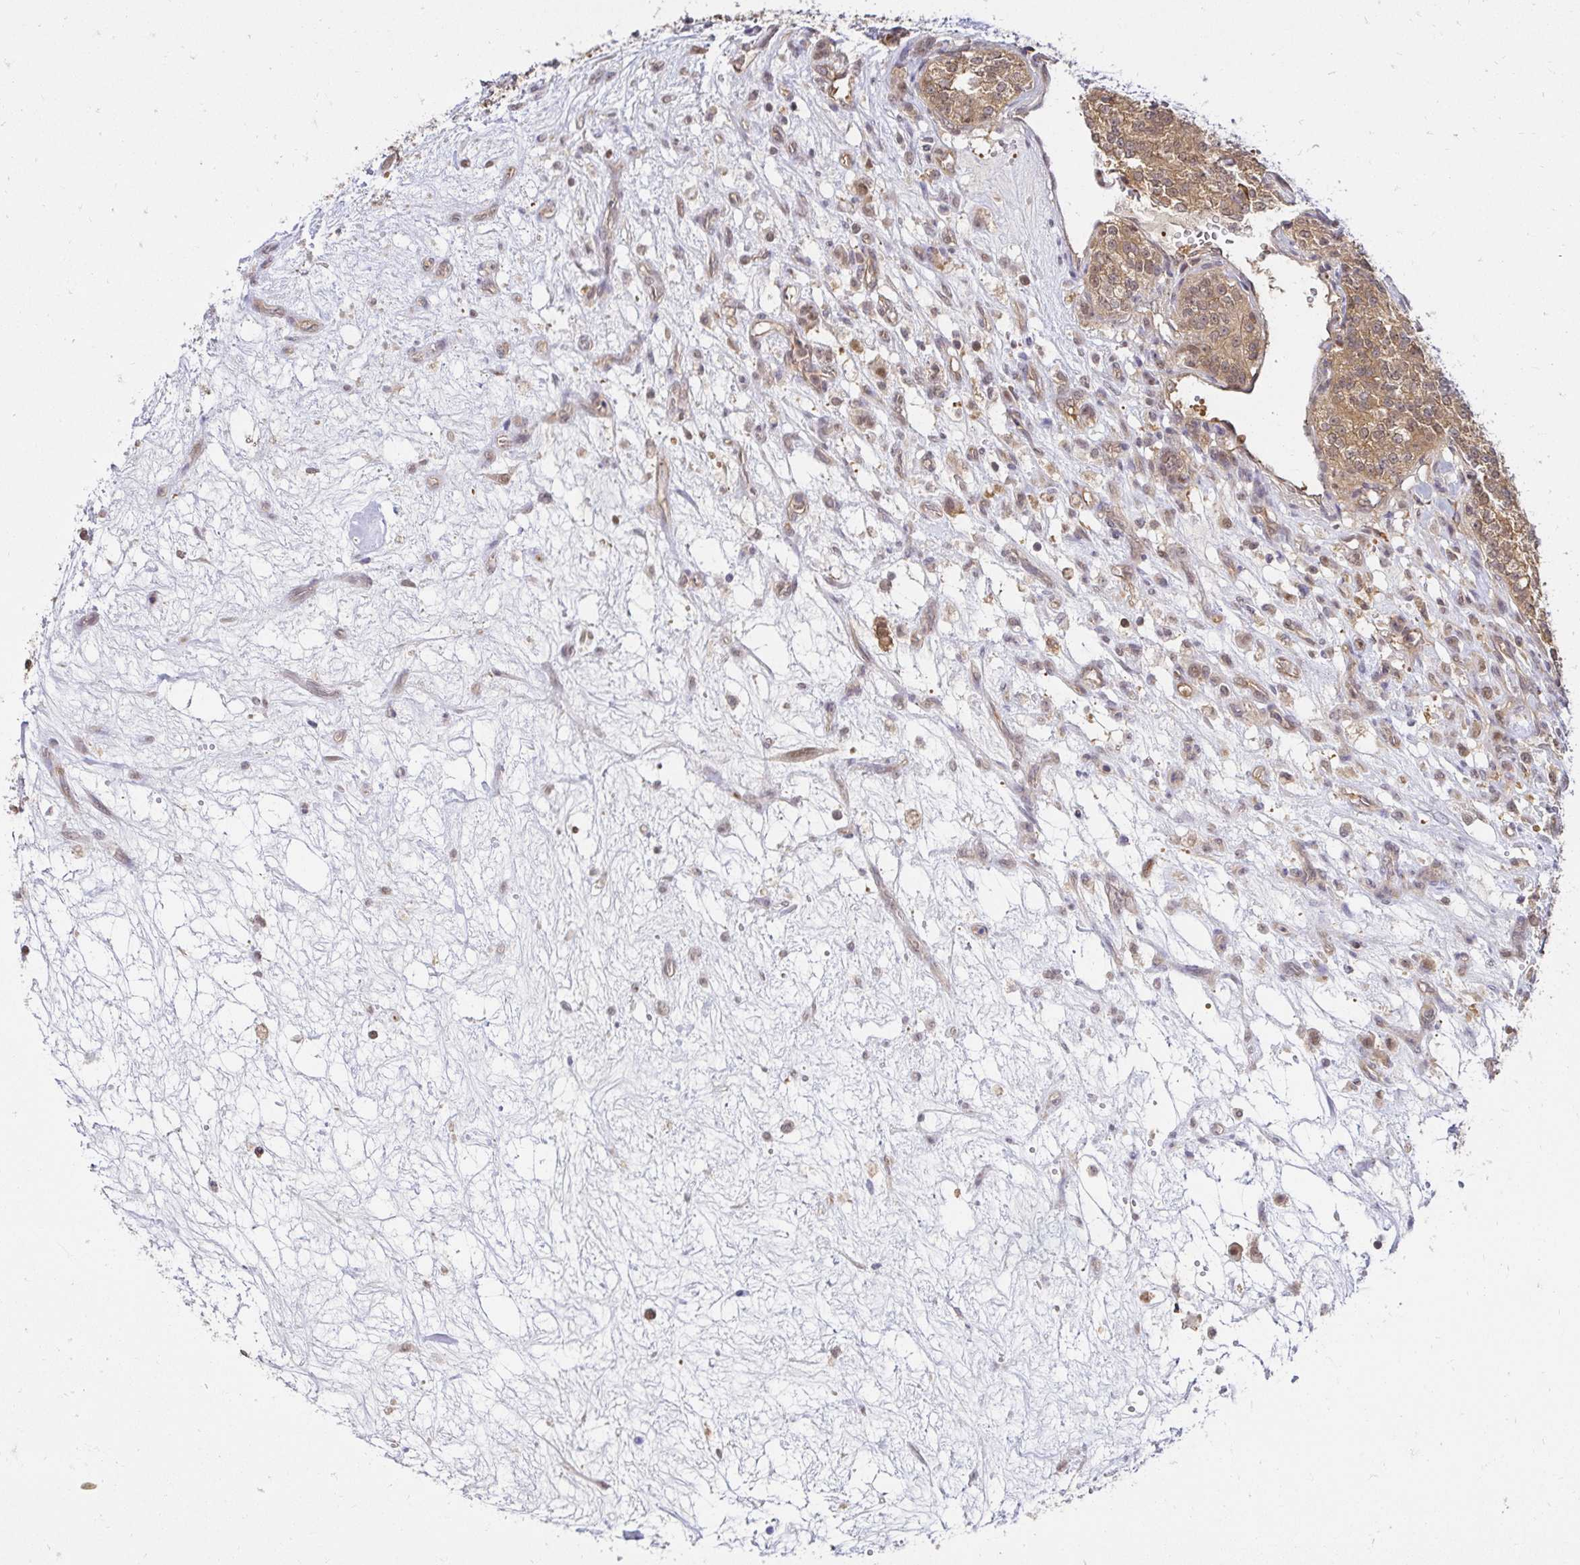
{"staining": {"intensity": "moderate", "quantity": ">75%", "location": "cytoplasmic/membranous,nuclear"}, "tissue": "renal cancer", "cell_type": "Tumor cells", "image_type": "cancer", "snomed": [{"axis": "morphology", "description": "Adenocarcinoma, NOS"}, {"axis": "topography", "description": "Kidney"}], "caption": "Renal adenocarcinoma tissue demonstrates moderate cytoplasmic/membranous and nuclear positivity in about >75% of tumor cells (Brightfield microscopy of DAB IHC at high magnification).", "gene": "PSMA4", "patient": {"sex": "female", "age": 63}}